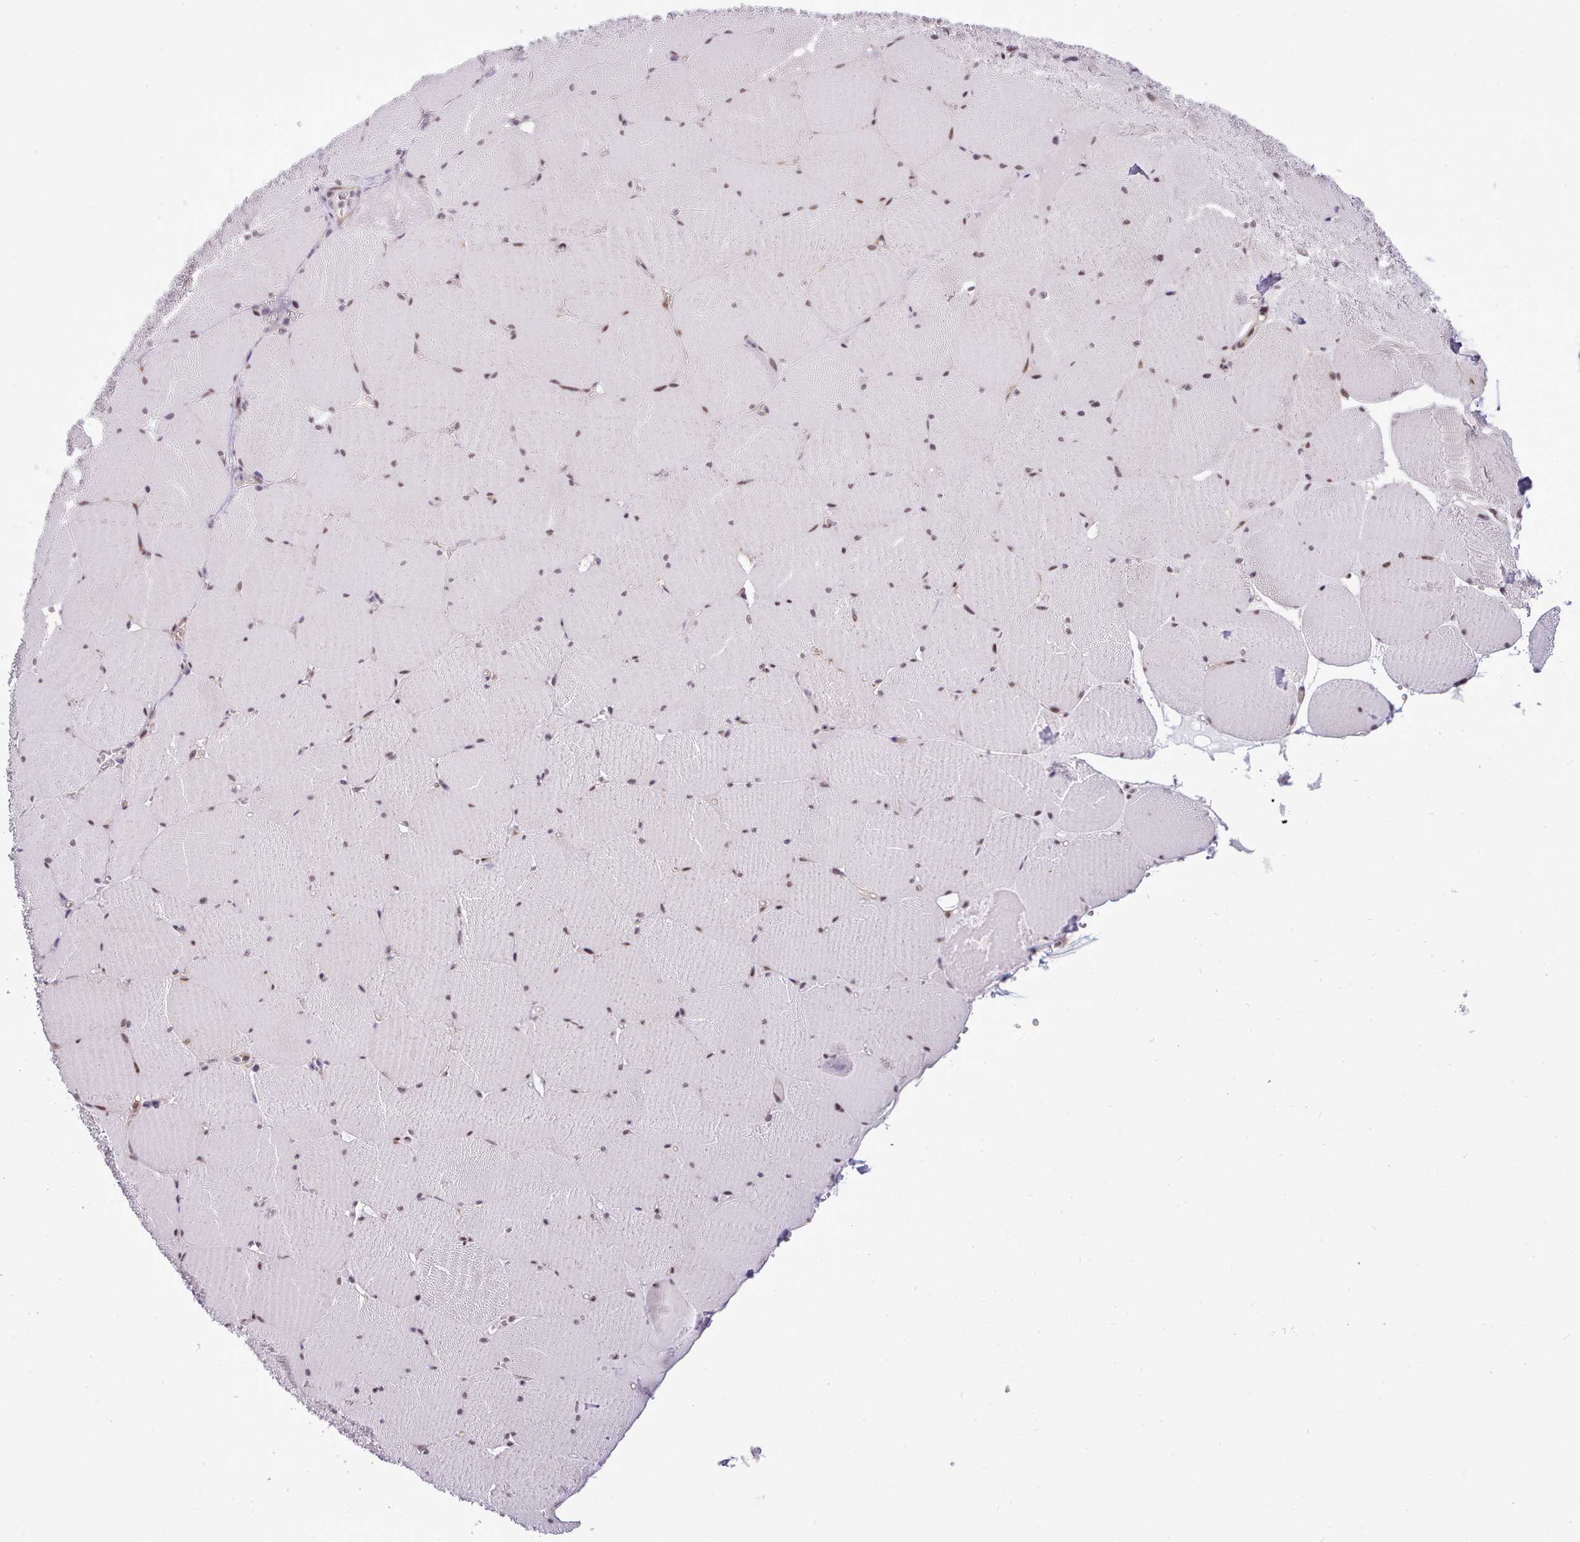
{"staining": {"intensity": "moderate", "quantity": "25%-75%", "location": "nuclear"}, "tissue": "skeletal muscle", "cell_type": "Myocytes", "image_type": "normal", "snomed": [{"axis": "morphology", "description": "Normal tissue, NOS"}, {"axis": "topography", "description": "Skeletal muscle"}, {"axis": "topography", "description": "Head-Neck"}], "caption": "This photomicrograph demonstrates IHC staining of normal skeletal muscle, with medium moderate nuclear positivity in about 25%-75% of myocytes.", "gene": "HOXB7", "patient": {"sex": "male", "age": 66}}